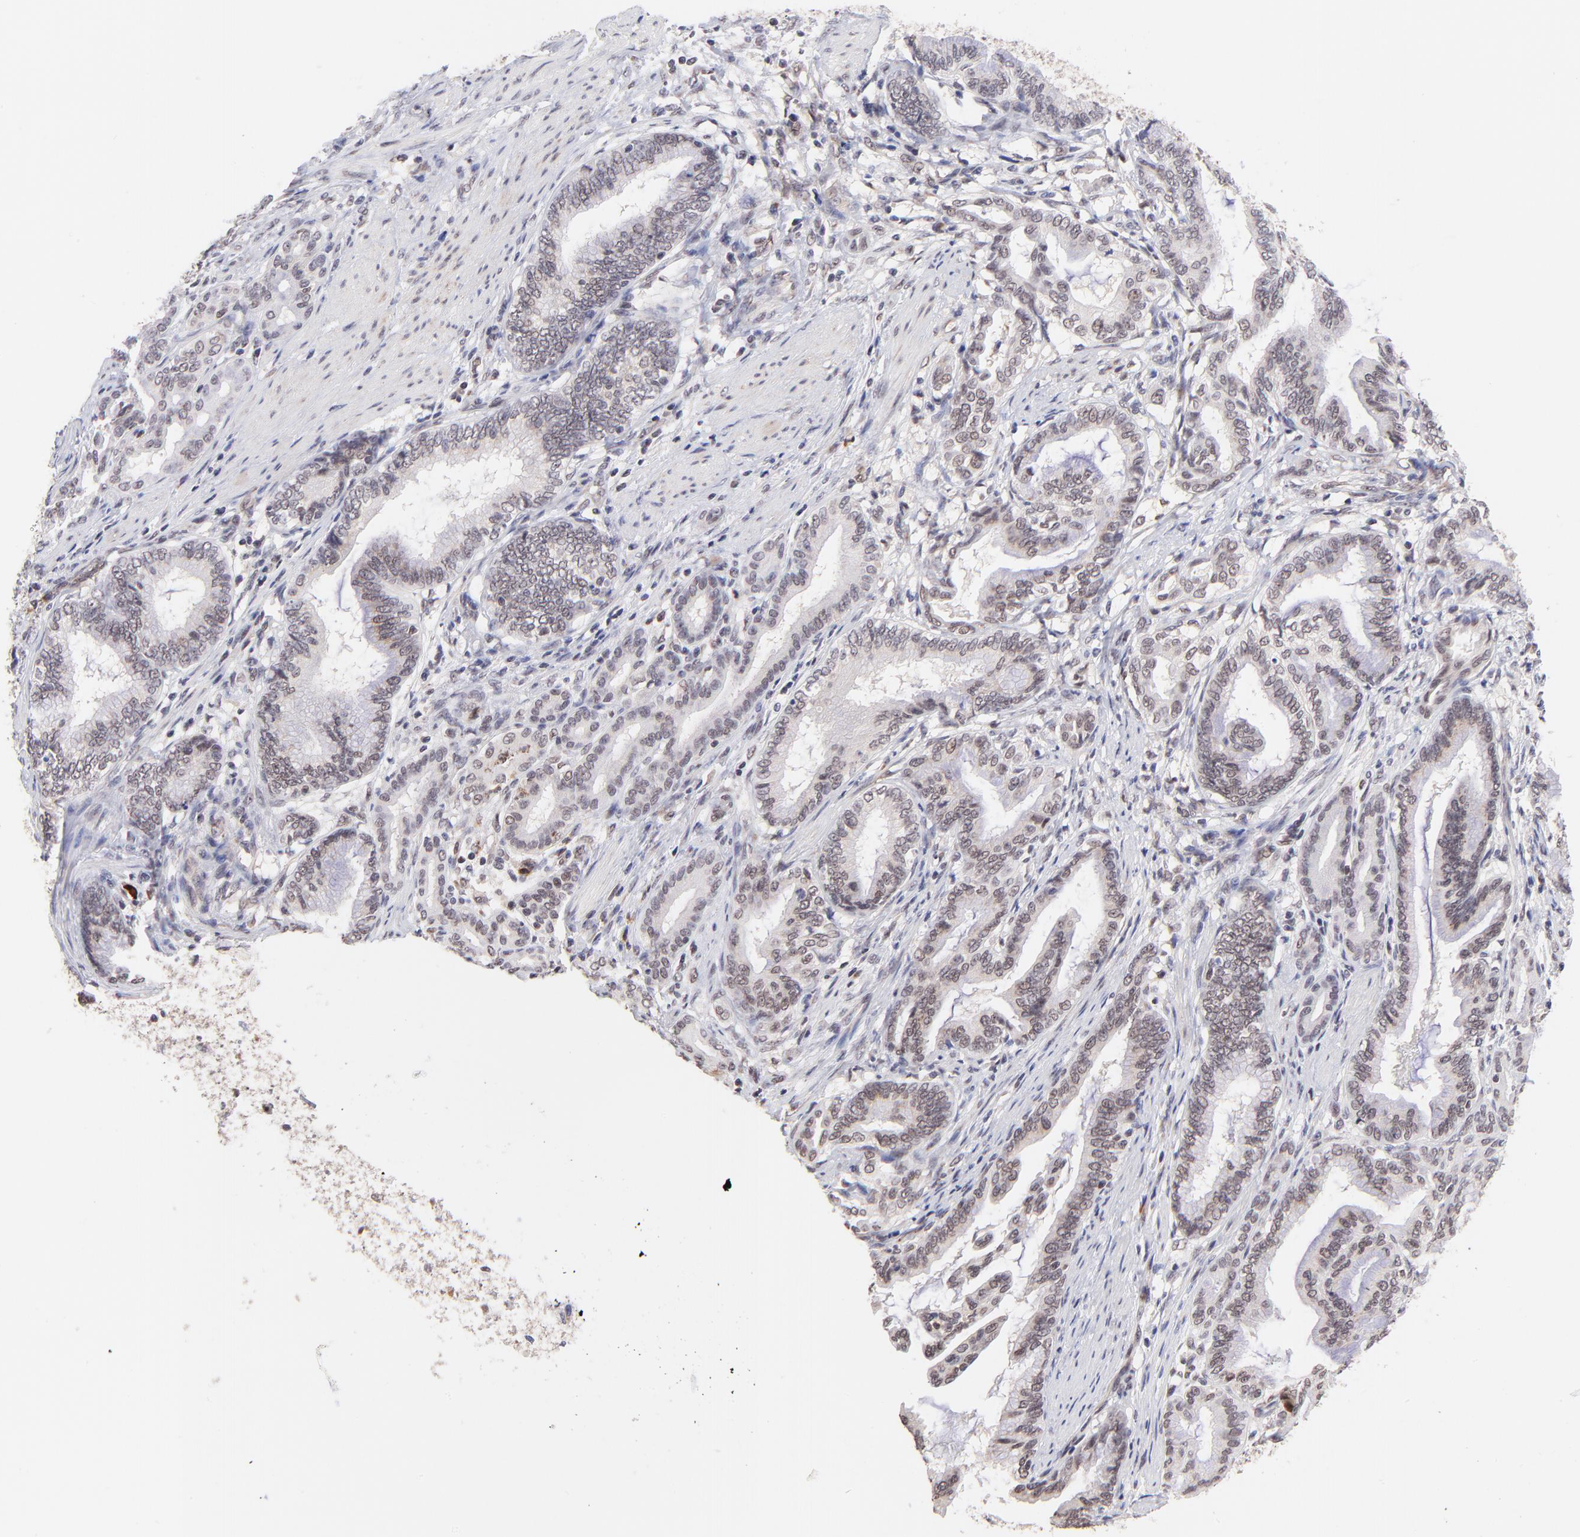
{"staining": {"intensity": "weak", "quantity": ">75%", "location": "nuclear"}, "tissue": "pancreatic cancer", "cell_type": "Tumor cells", "image_type": "cancer", "snomed": [{"axis": "morphology", "description": "Adenocarcinoma, NOS"}, {"axis": "topography", "description": "Pancreas"}], "caption": "The immunohistochemical stain highlights weak nuclear staining in tumor cells of pancreatic cancer (adenocarcinoma) tissue. (DAB = brown stain, brightfield microscopy at high magnification).", "gene": "MED12", "patient": {"sex": "female", "age": 64}}